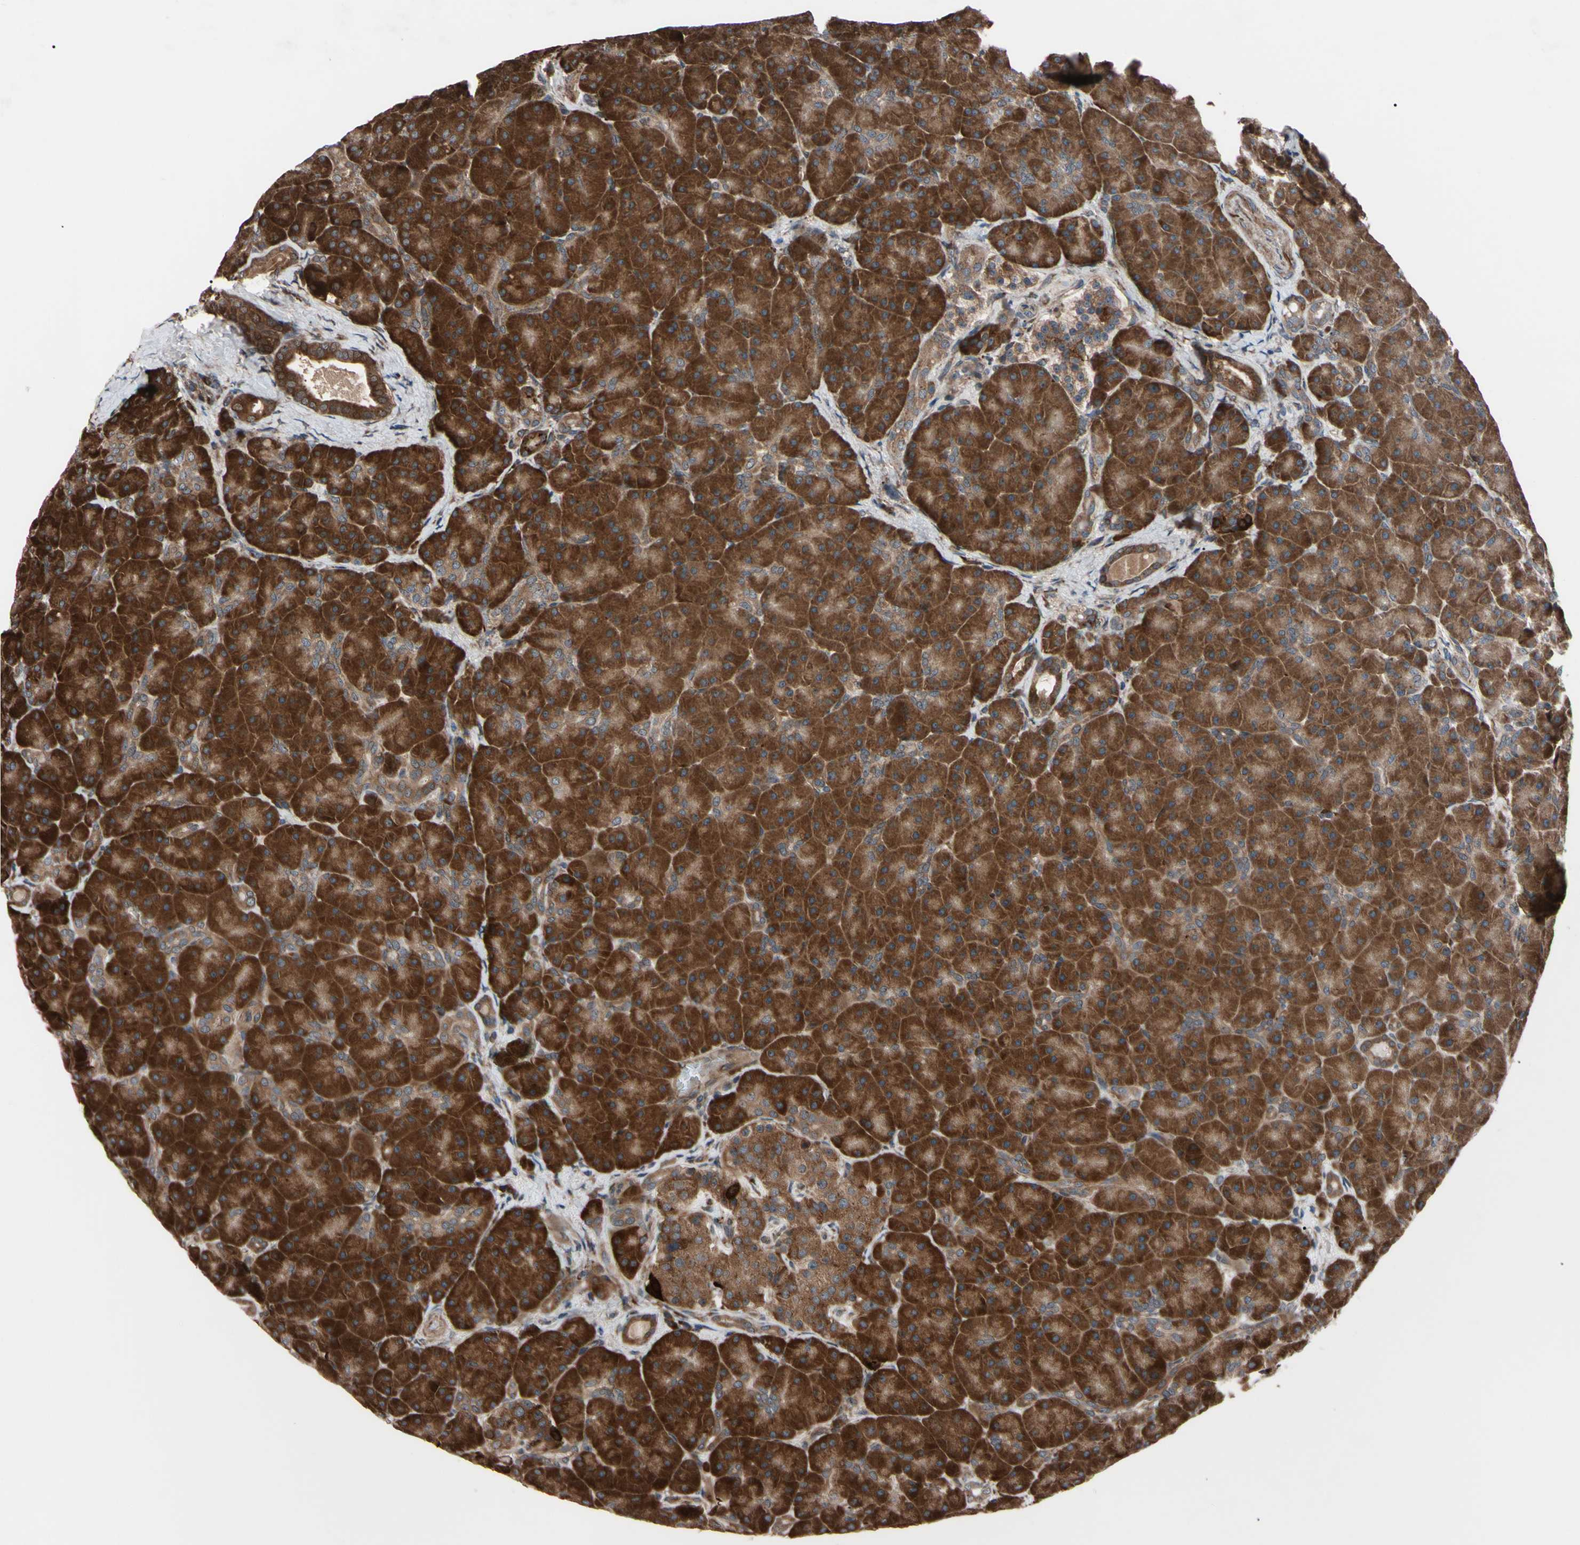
{"staining": {"intensity": "strong", "quantity": ">75%", "location": "cytoplasmic/membranous"}, "tissue": "pancreas", "cell_type": "Exocrine glandular cells", "image_type": "normal", "snomed": [{"axis": "morphology", "description": "Normal tissue, NOS"}, {"axis": "topography", "description": "Pancreas"}], "caption": "Strong cytoplasmic/membranous expression is seen in approximately >75% of exocrine glandular cells in normal pancreas.", "gene": "GUCY1B1", "patient": {"sex": "male", "age": 66}}